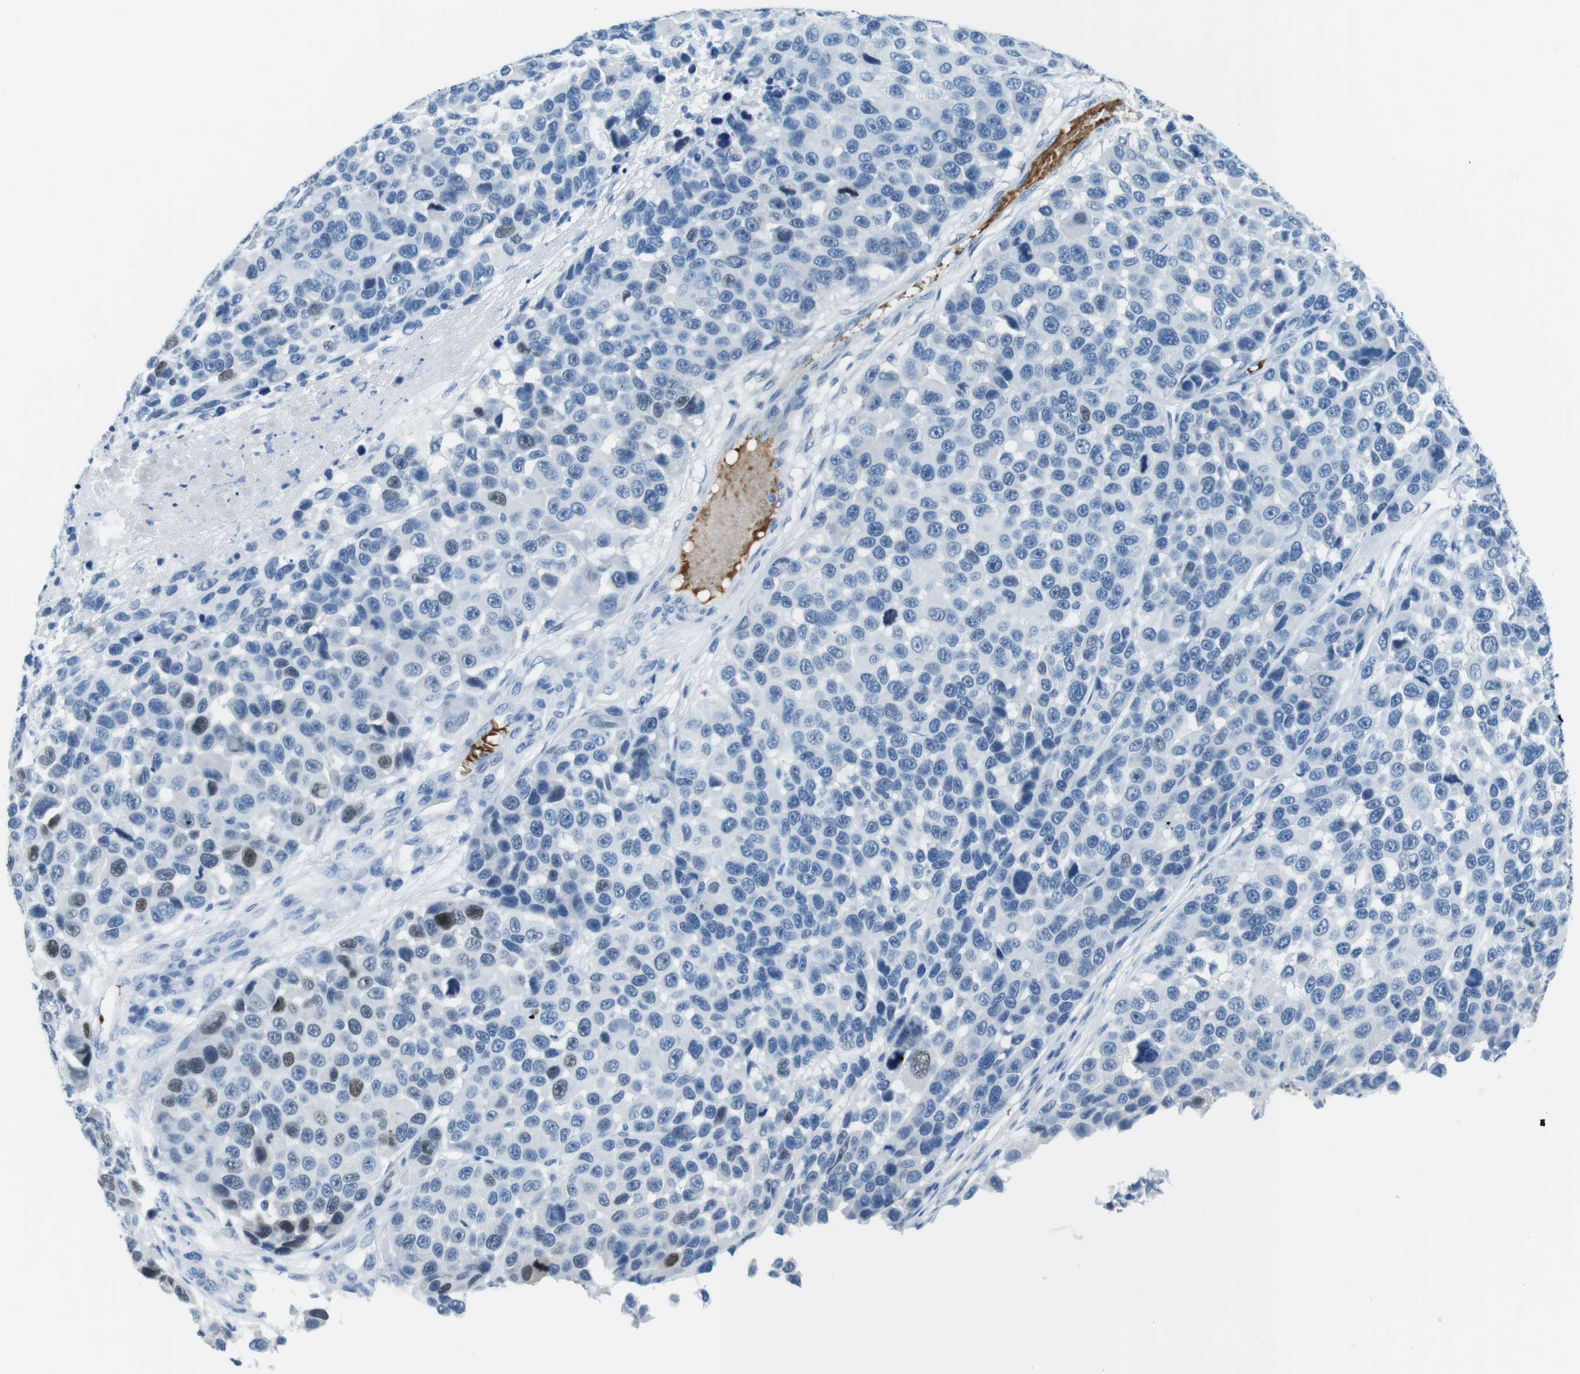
{"staining": {"intensity": "moderate", "quantity": "<25%", "location": "nuclear"}, "tissue": "melanoma", "cell_type": "Tumor cells", "image_type": "cancer", "snomed": [{"axis": "morphology", "description": "Malignant melanoma, NOS"}, {"axis": "topography", "description": "Skin"}], "caption": "IHC of melanoma demonstrates low levels of moderate nuclear staining in approximately <25% of tumor cells.", "gene": "TFAP2C", "patient": {"sex": "male", "age": 53}}